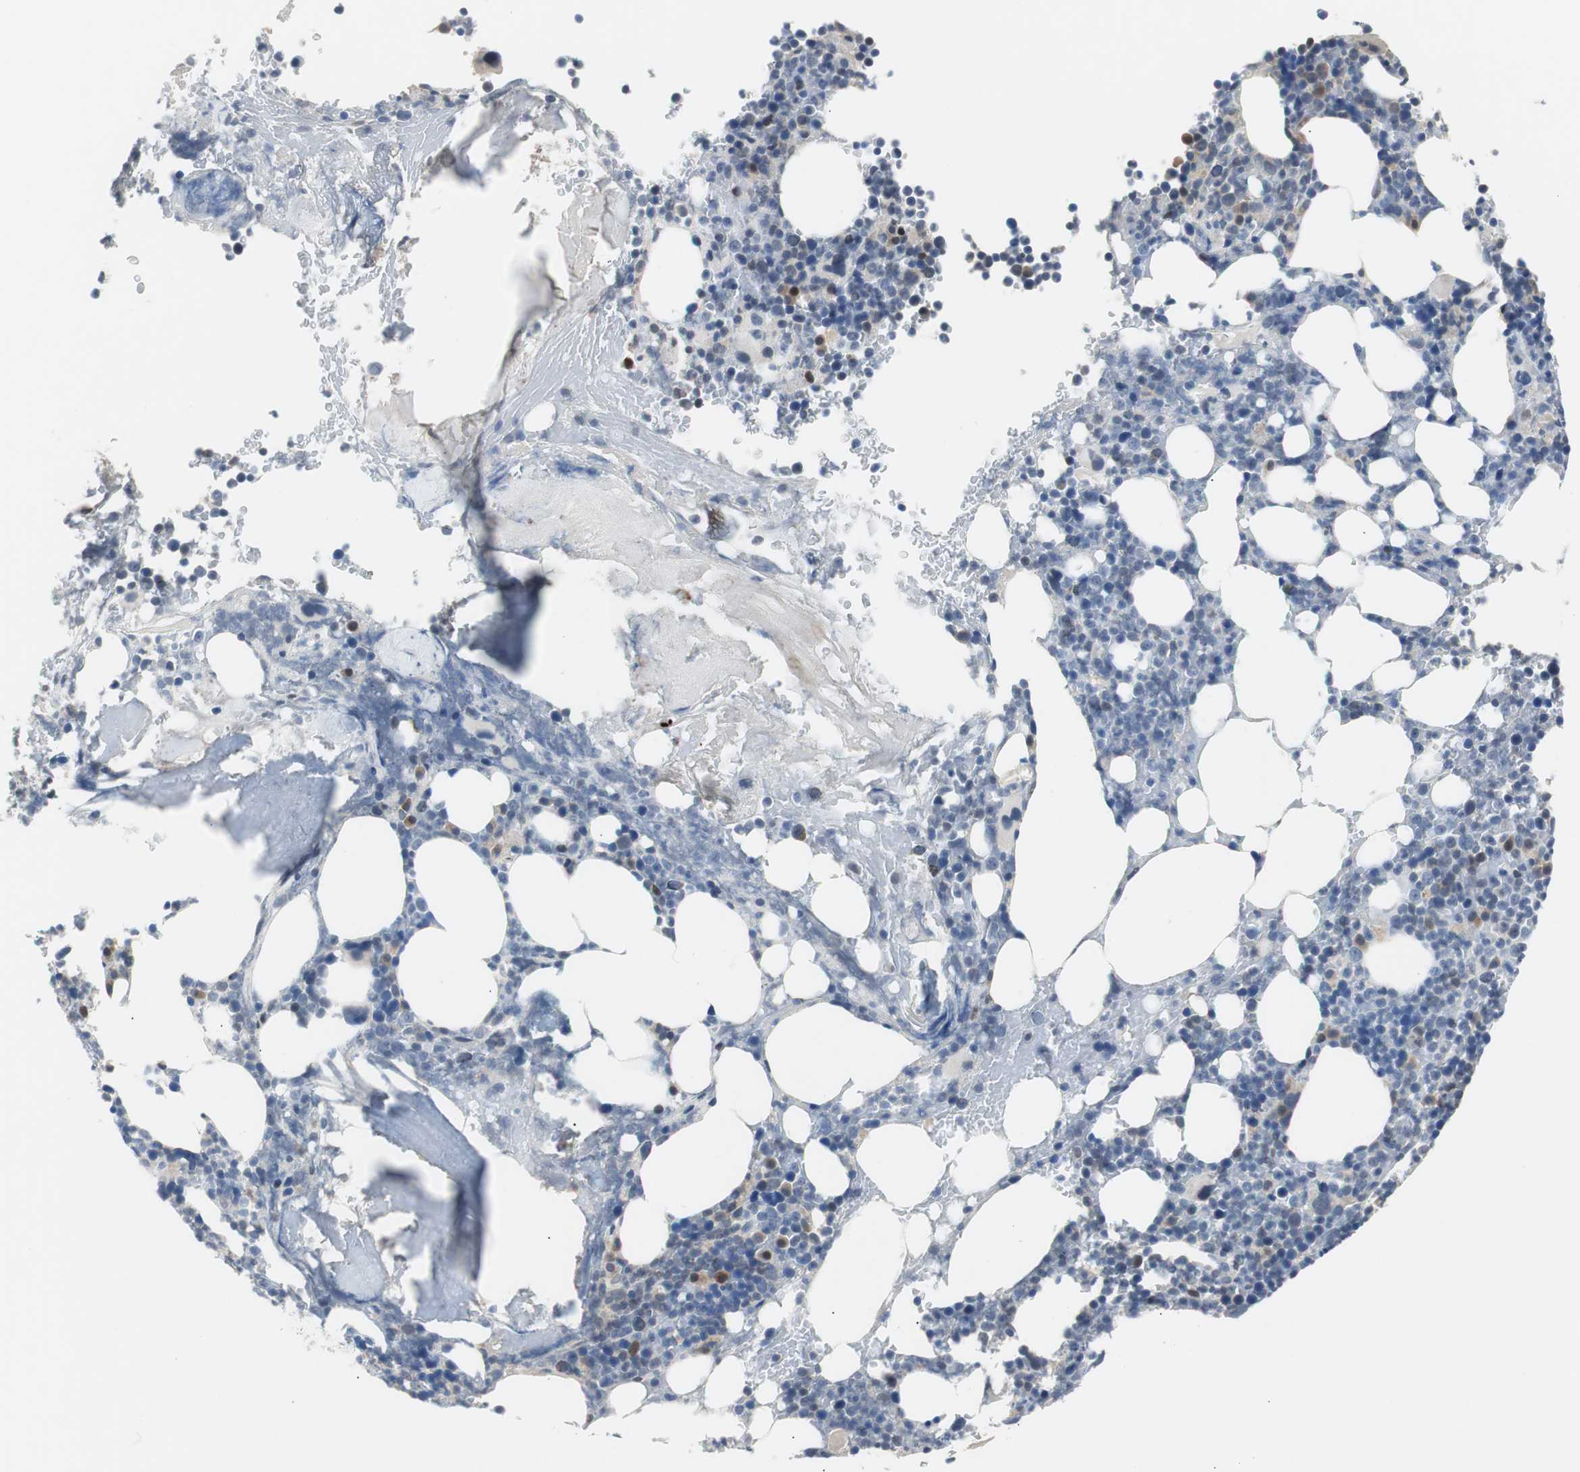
{"staining": {"intensity": "moderate", "quantity": "<25%", "location": "nuclear"}, "tissue": "bone marrow", "cell_type": "Hematopoietic cells", "image_type": "normal", "snomed": [{"axis": "morphology", "description": "Normal tissue, NOS"}, {"axis": "topography", "description": "Bone marrow"}], "caption": "Immunohistochemistry histopathology image of normal human bone marrow stained for a protein (brown), which exhibits low levels of moderate nuclear staining in approximately <25% of hematopoietic cells.", "gene": "MAP2K4", "patient": {"sex": "female", "age": 66}}